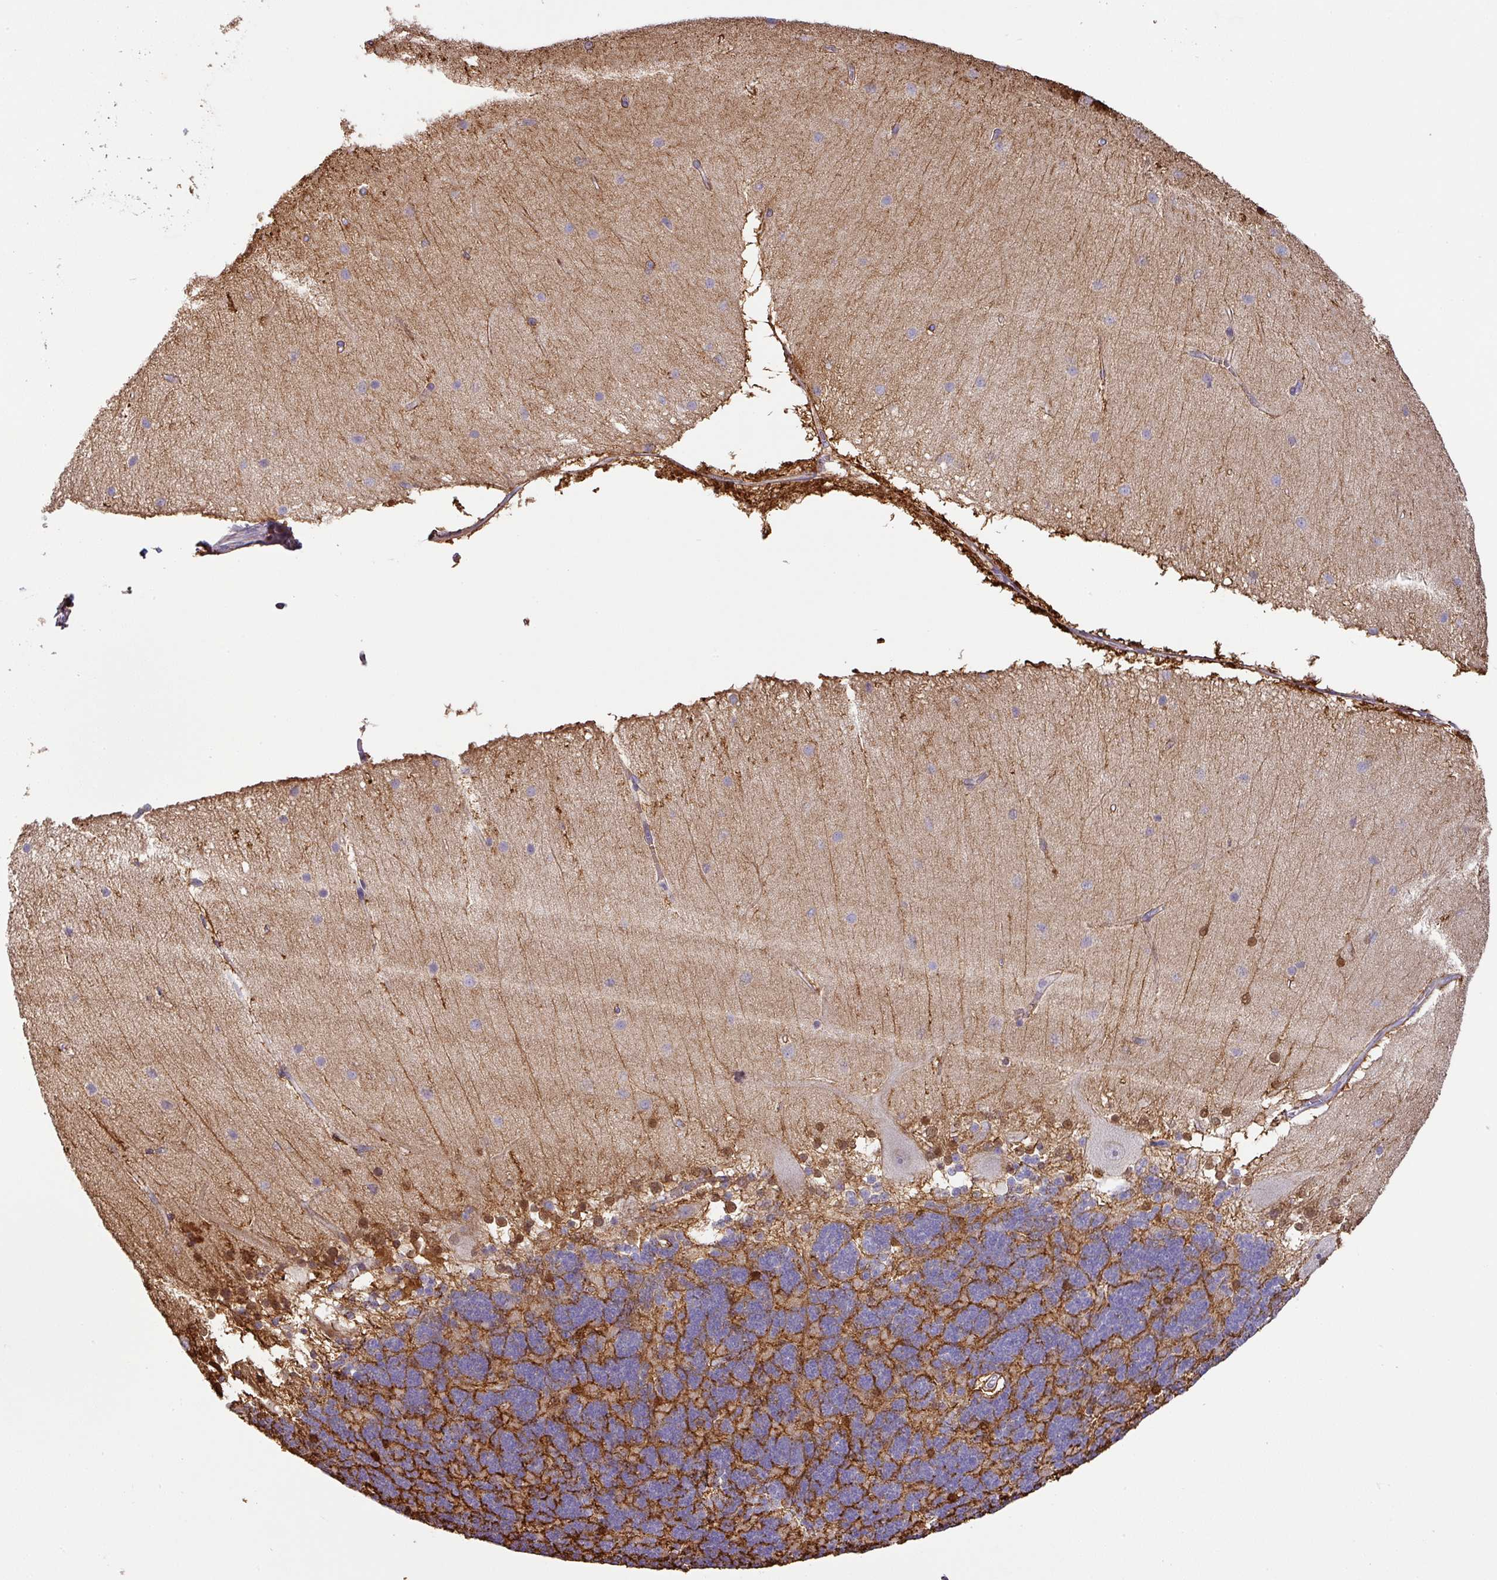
{"staining": {"intensity": "moderate", "quantity": "<25%", "location": "cytoplasmic/membranous"}, "tissue": "cerebellum", "cell_type": "Cells in granular layer", "image_type": "normal", "snomed": [{"axis": "morphology", "description": "Normal tissue, NOS"}, {"axis": "topography", "description": "Cerebellum"}], "caption": "Protein analysis of unremarkable cerebellum reveals moderate cytoplasmic/membranous staining in about <25% of cells in granular layer. Immunohistochemistry (ihc) stains the protein of interest in brown and the nuclei are stained blue.", "gene": "GCNT7", "patient": {"sex": "female", "age": 54}}